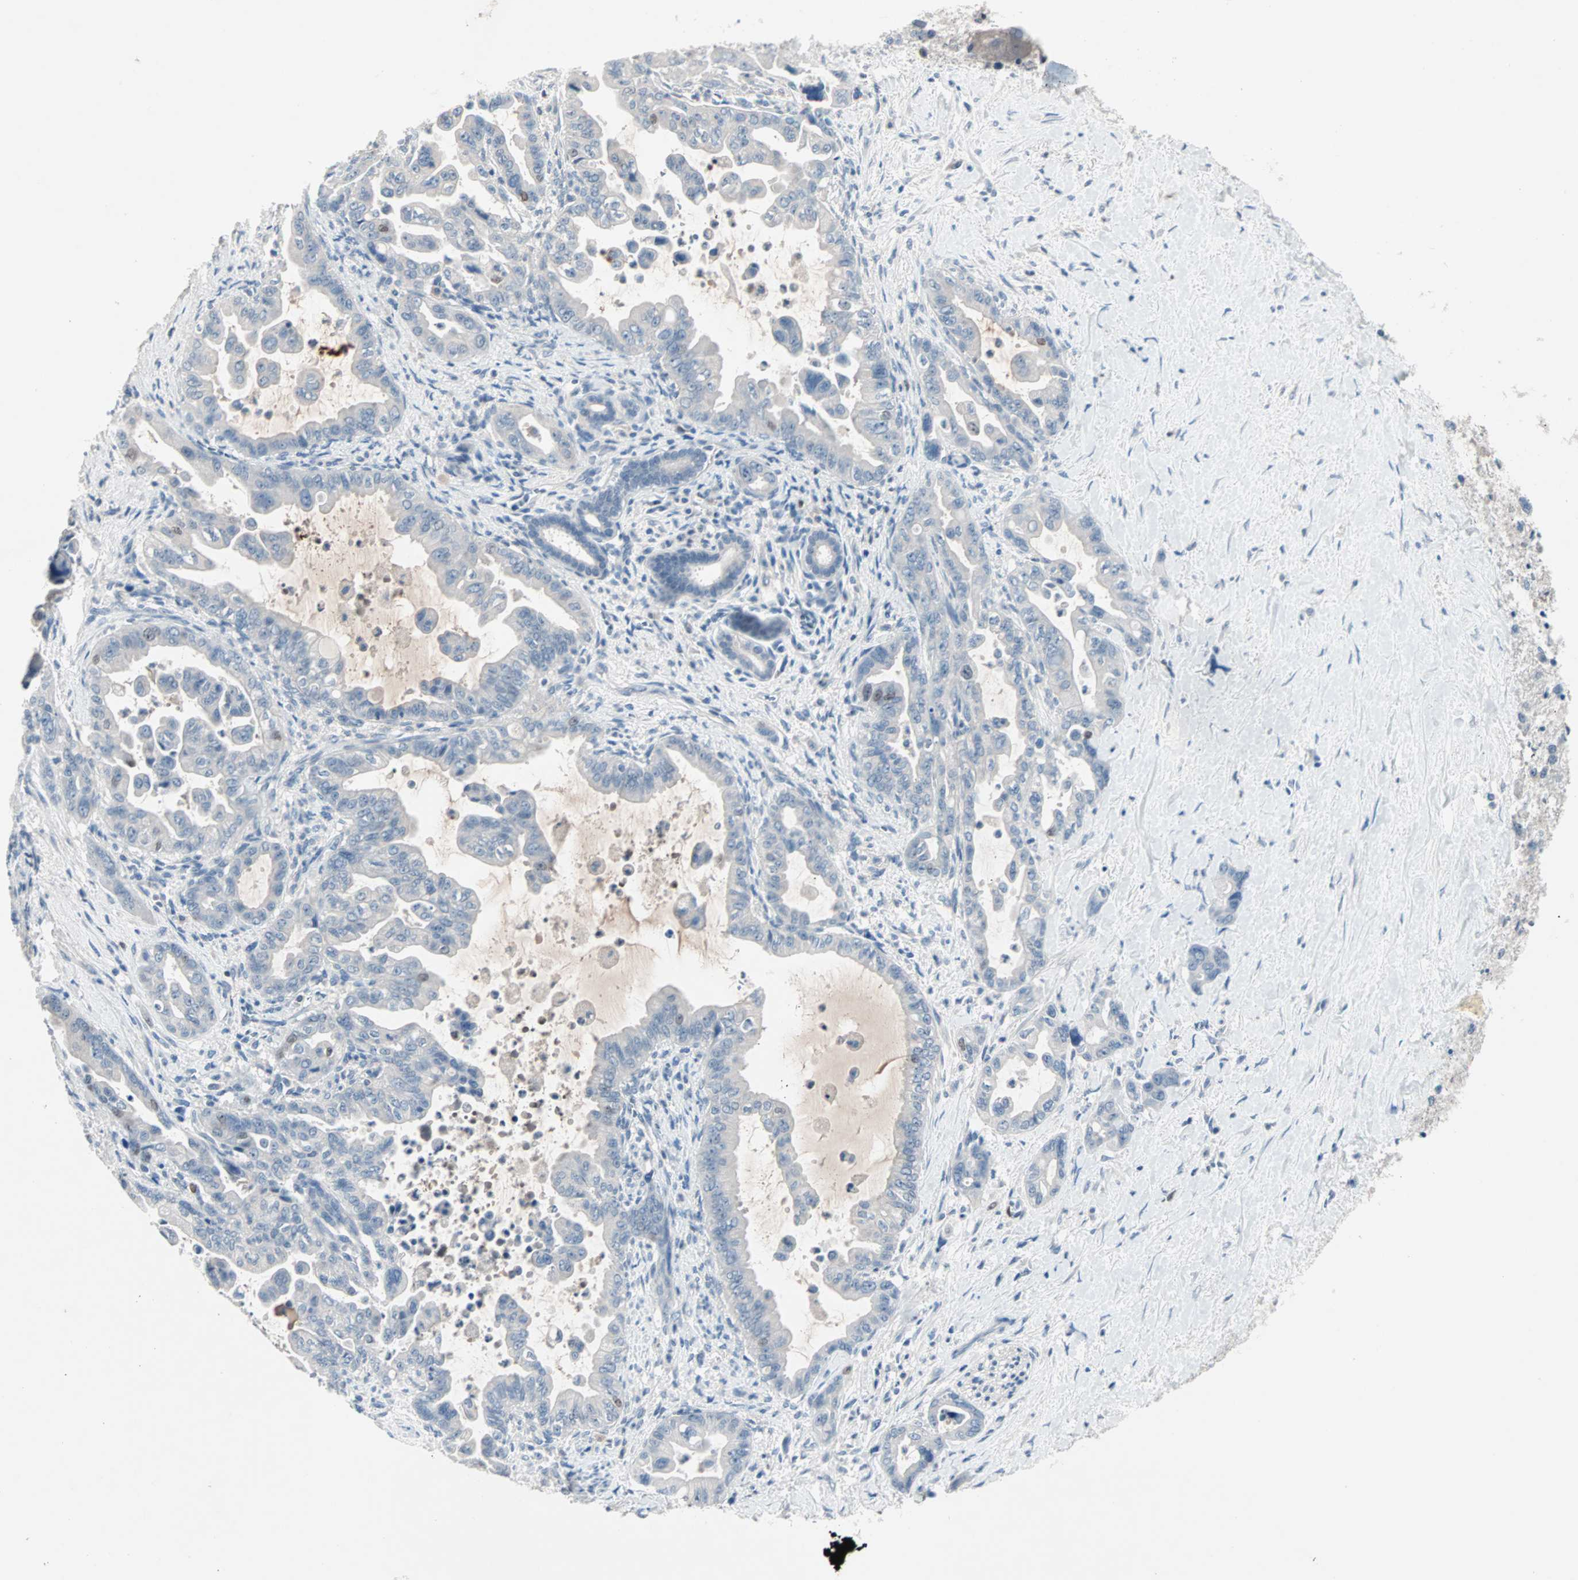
{"staining": {"intensity": "negative", "quantity": "none", "location": "none"}, "tissue": "pancreatic cancer", "cell_type": "Tumor cells", "image_type": "cancer", "snomed": [{"axis": "morphology", "description": "Adenocarcinoma, NOS"}, {"axis": "topography", "description": "Pancreas"}], "caption": "Tumor cells show no significant staining in pancreatic cancer (adenocarcinoma).", "gene": "CCNE2", "patient": {"sex": "male", "age": 70}}